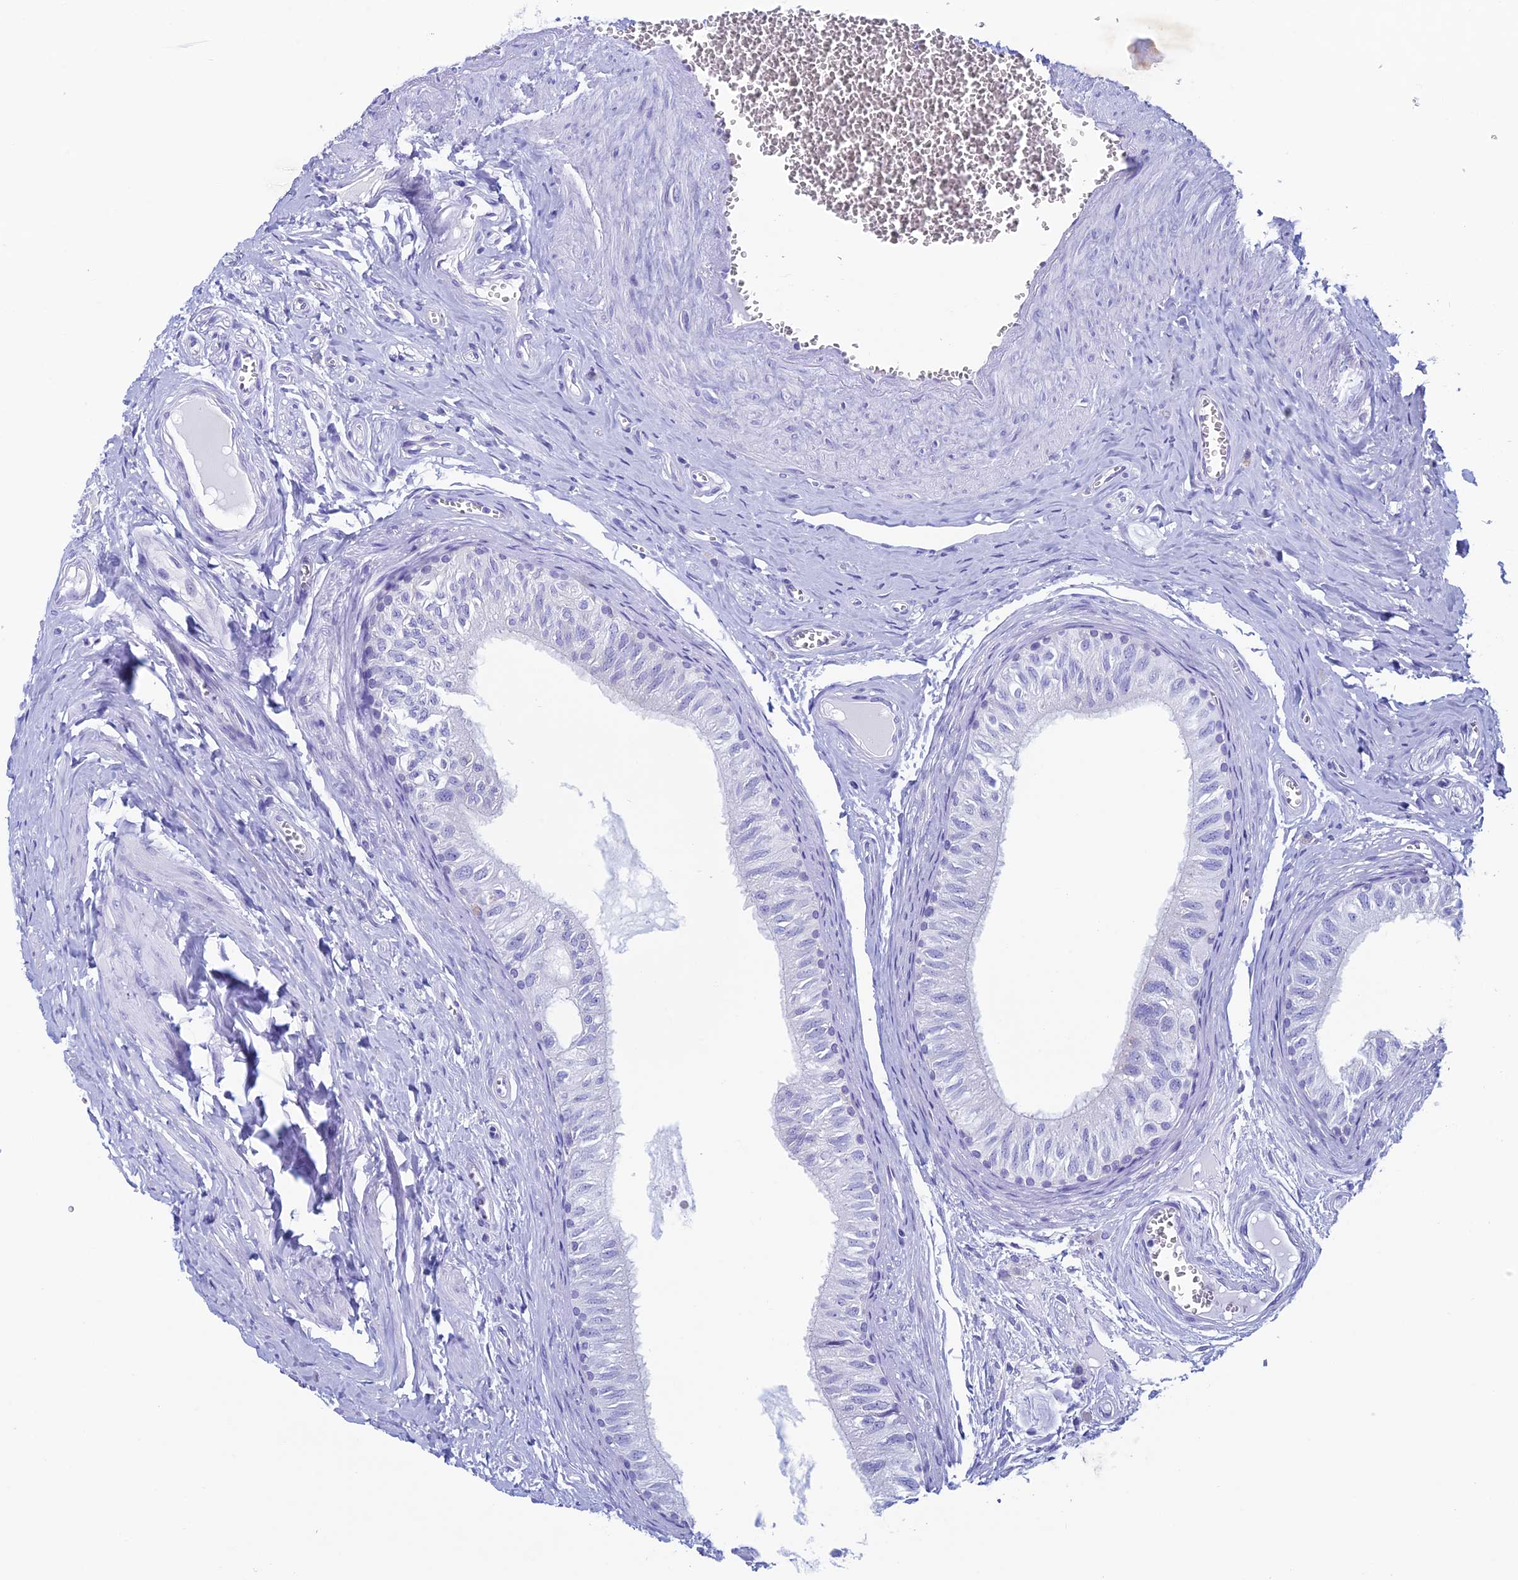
{"staining": {"intensity": "negative", "quantity": "none", "location": "none"}, "tissue": "epididymis", "cell_type": "Glandular cells", "image_type": "normal", "snomed": [{"axis": "morphology", "description": "Normal tissue, NOS"}, {"axis": "topography", "description": "Epididymis"}], "caption": "Image shows no protein positivity in glandular cells of unremarkable epididymis.", "gene": "KCNK17", "patient": {"sex": "male", "age": 42}}